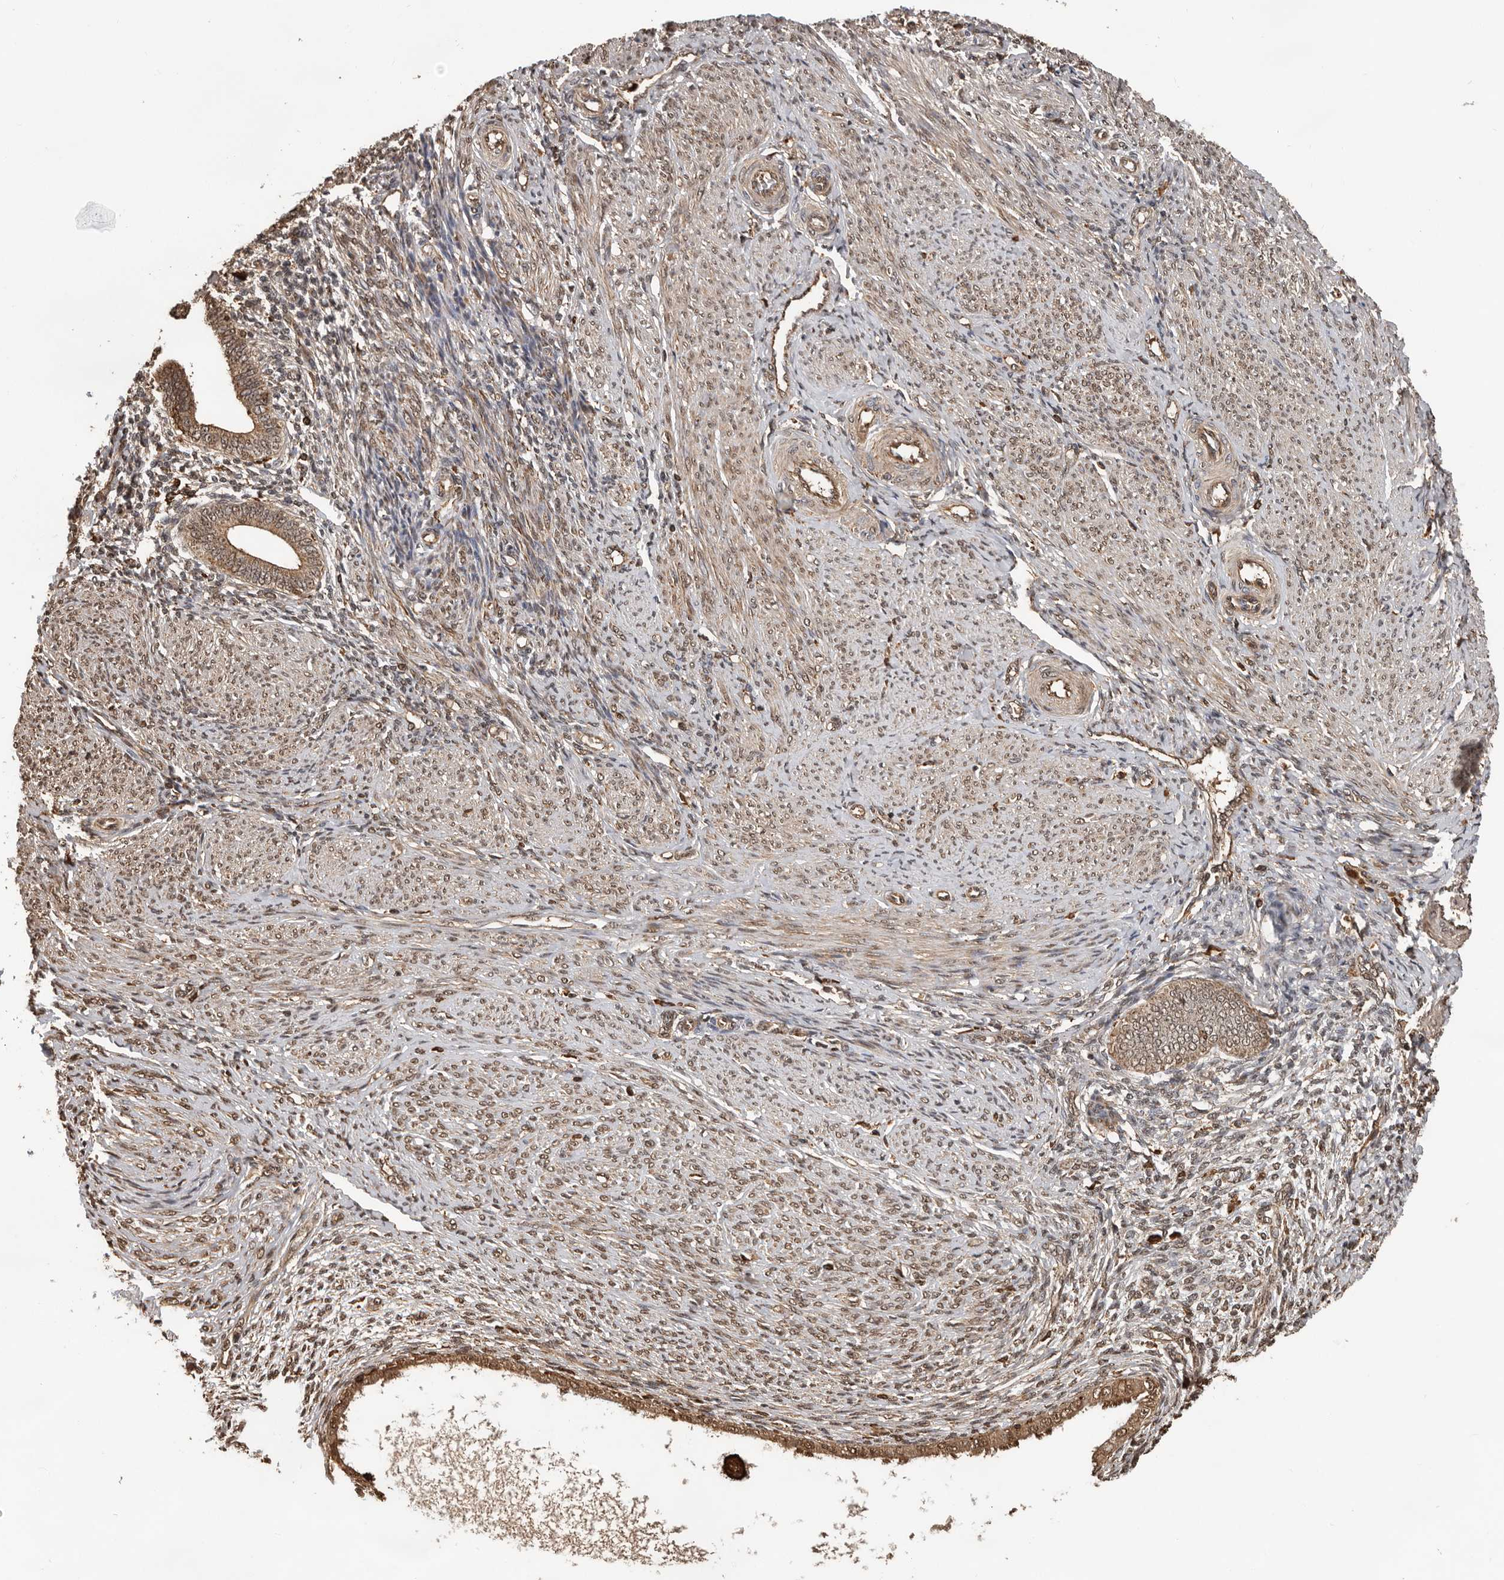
{"staining": {"intensity": "weak", "quantity": "25%-75%", "location": "cytoplasmic/membranous"}, "tissue": "endometrium", "cell_type": "Cells in endometrial stroma", "image_type": "normal", "snomed": [{"axis": "morphology", "description": "Normal tissue, NOS"}, {"axis": "topography", "description": "Endometrium"}], "caption": "The immunohistochemical stain labels weak cytoplasmic/membranous positivity in cells in endometrial stroma of benign endometrium.", "gene": "RNF157", "patient": {"sex": "female", "age": 42}}